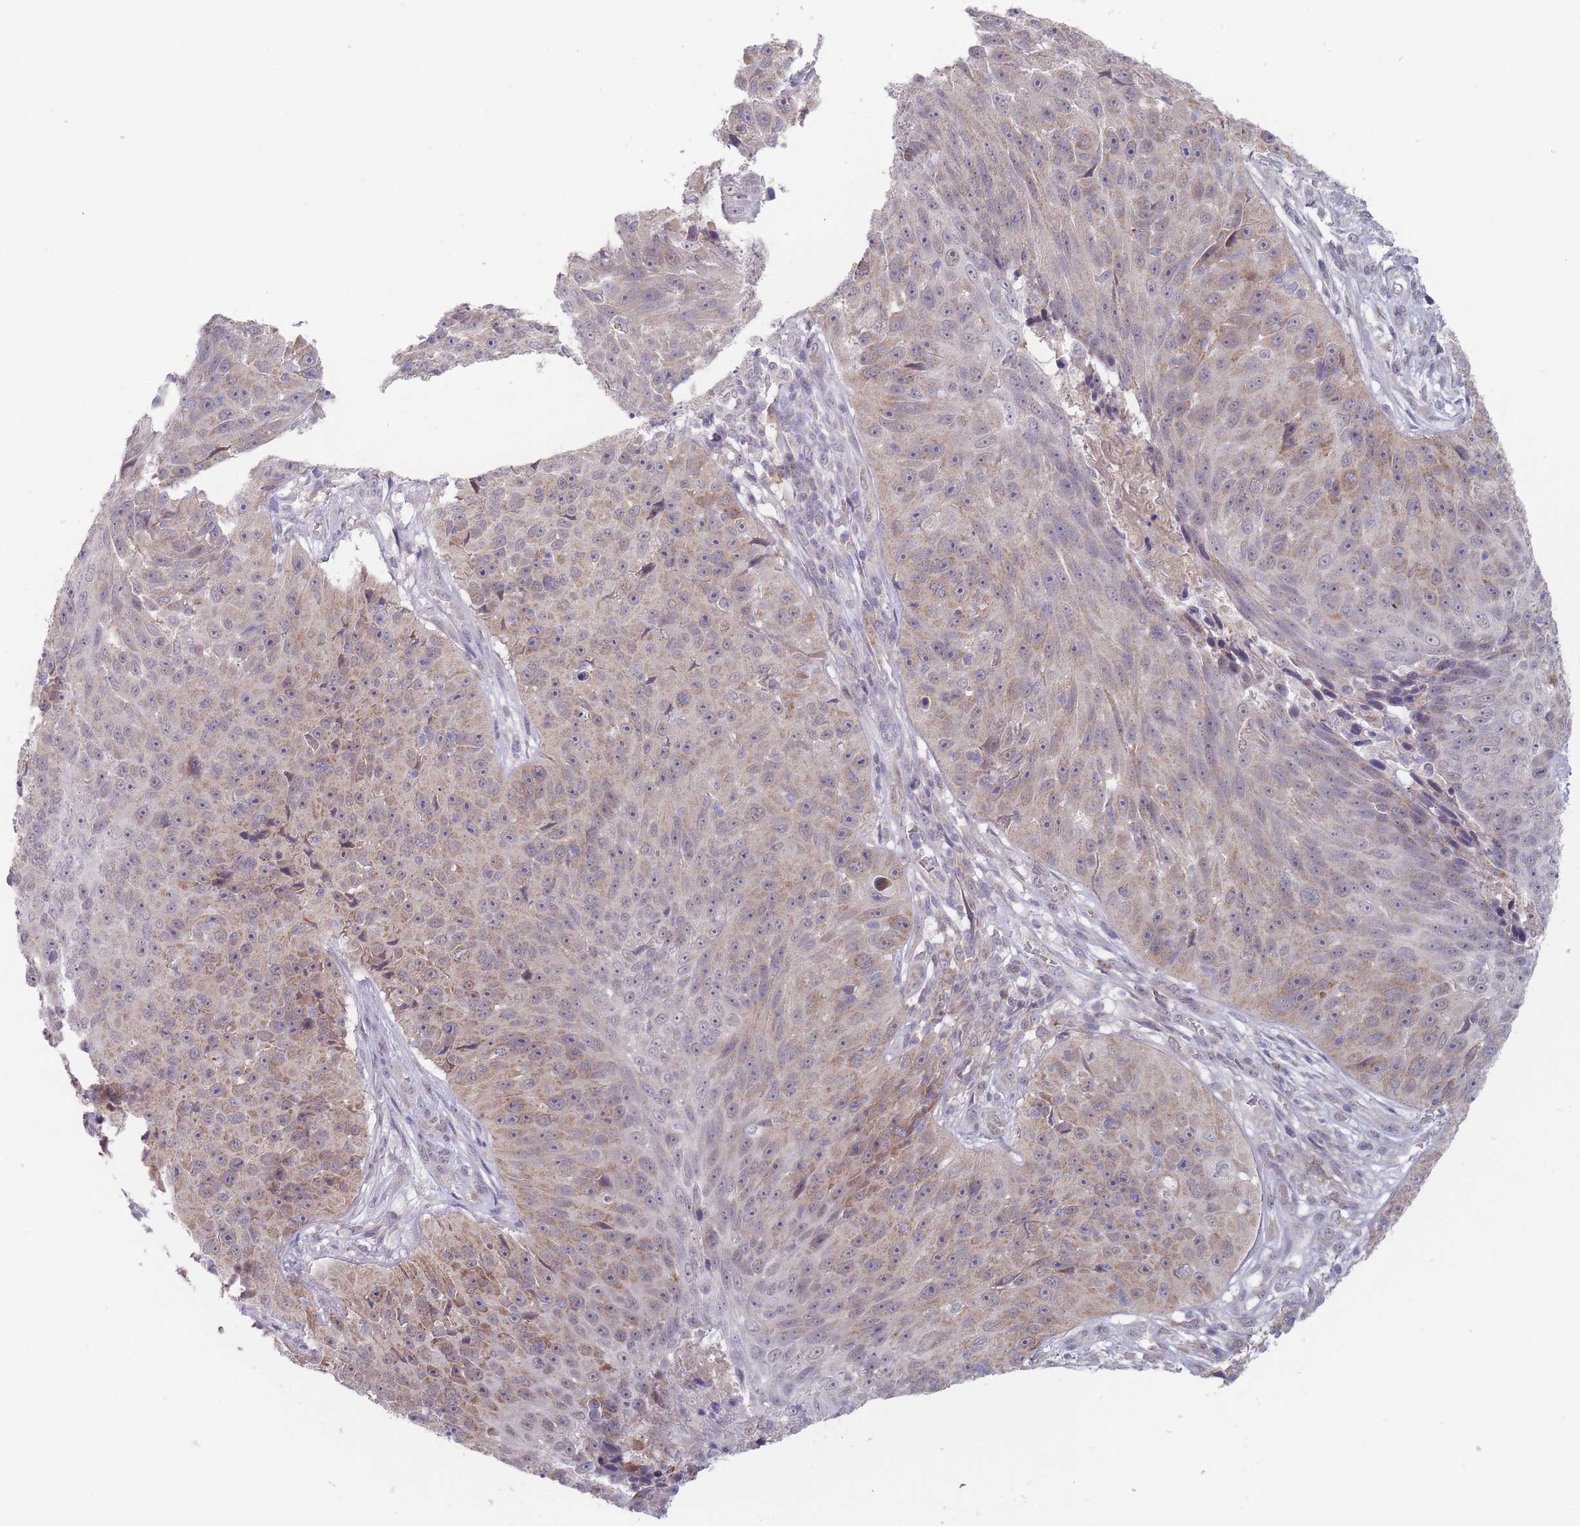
{"staining": {"intensity": "moderate", "quantity": "25%-75%", "location": "cytoplasmic/membranous,nuclear"}, "tissue": "skin cancer", "cell_type": "Tumor cells", "image_type": "cancer", "snomed": [{"axis": "morphology", "description": "Squamous cell carcinoma, NOS"}, {"axis": "topography", "description": "Skin"}], "caption": "Approximately 25%-75% of tumor cells in skin cancer (squamous cell carcinoma) demonstrate moderate cytoplasmic/membranous and nuclear protein positivity as visualized by brown immunohistochemical staining.", "gene": "PEX7", "patient": {"sex": "female", "age": 87}}